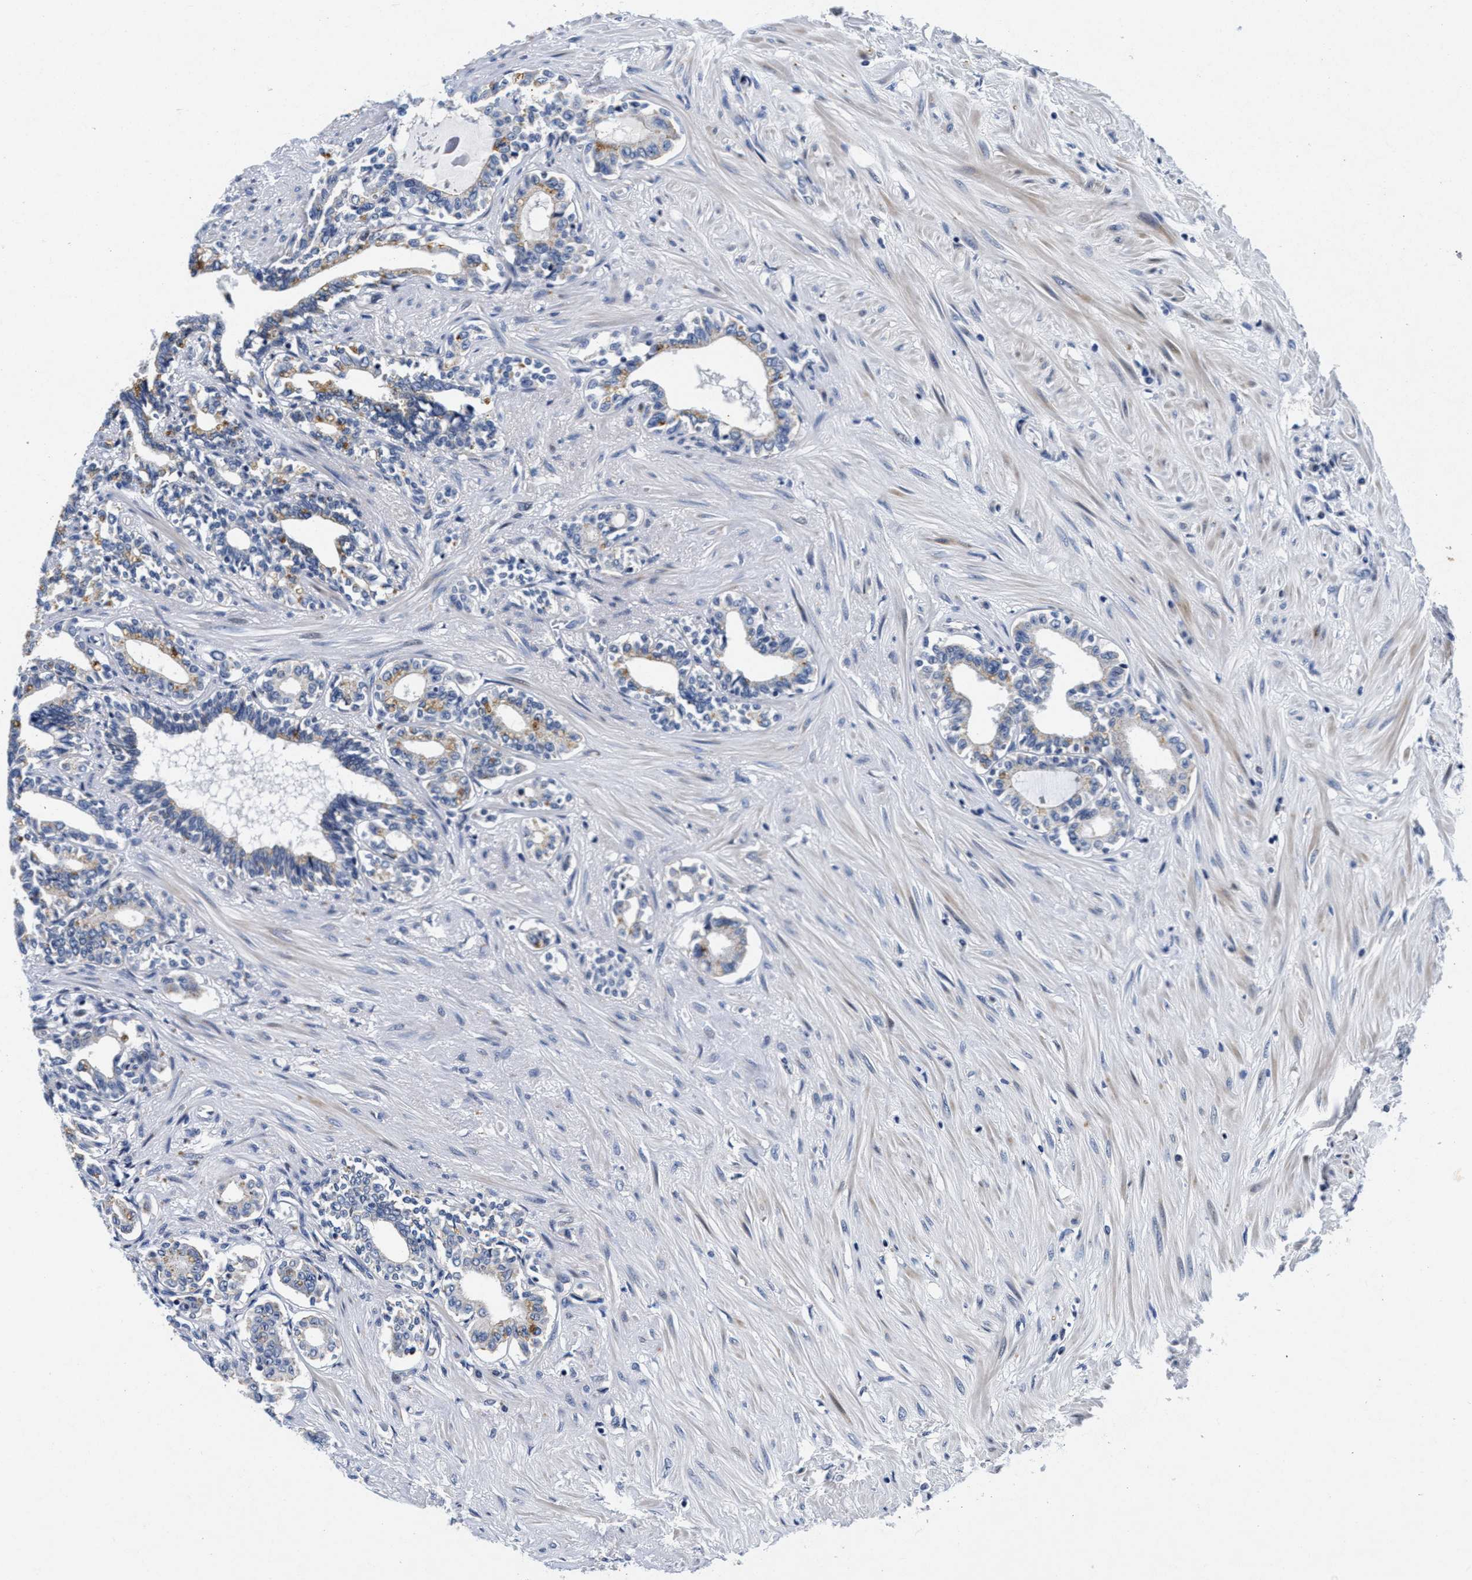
{"staining": {"intensity": "moderate", "quantity": "<25%", "location": "cytoplasmic/membranous"}, "tissue": "seminal vesicle", "cell_type": "Glandular cells", "image_type": "normal", "snomed": [{"axis": "morphology", "description": "Normal tissue, NOS"}, {"axis": "morphology", "description": "Adenocarcinoma, High grade"}, {"axis": "topography", "description": "Prostate"}, {"axis": "topography", "description": "Seminal veicle"}], "caption": "About <25% of glandular cells in unremarkable seminal vesicle demonstrate moderate cytoplasmic/membranous protein positivity as visualized by brown immunohistochemical staining.", "gene": "LAD1", "patient": {"sex": "male", "age": 55}}